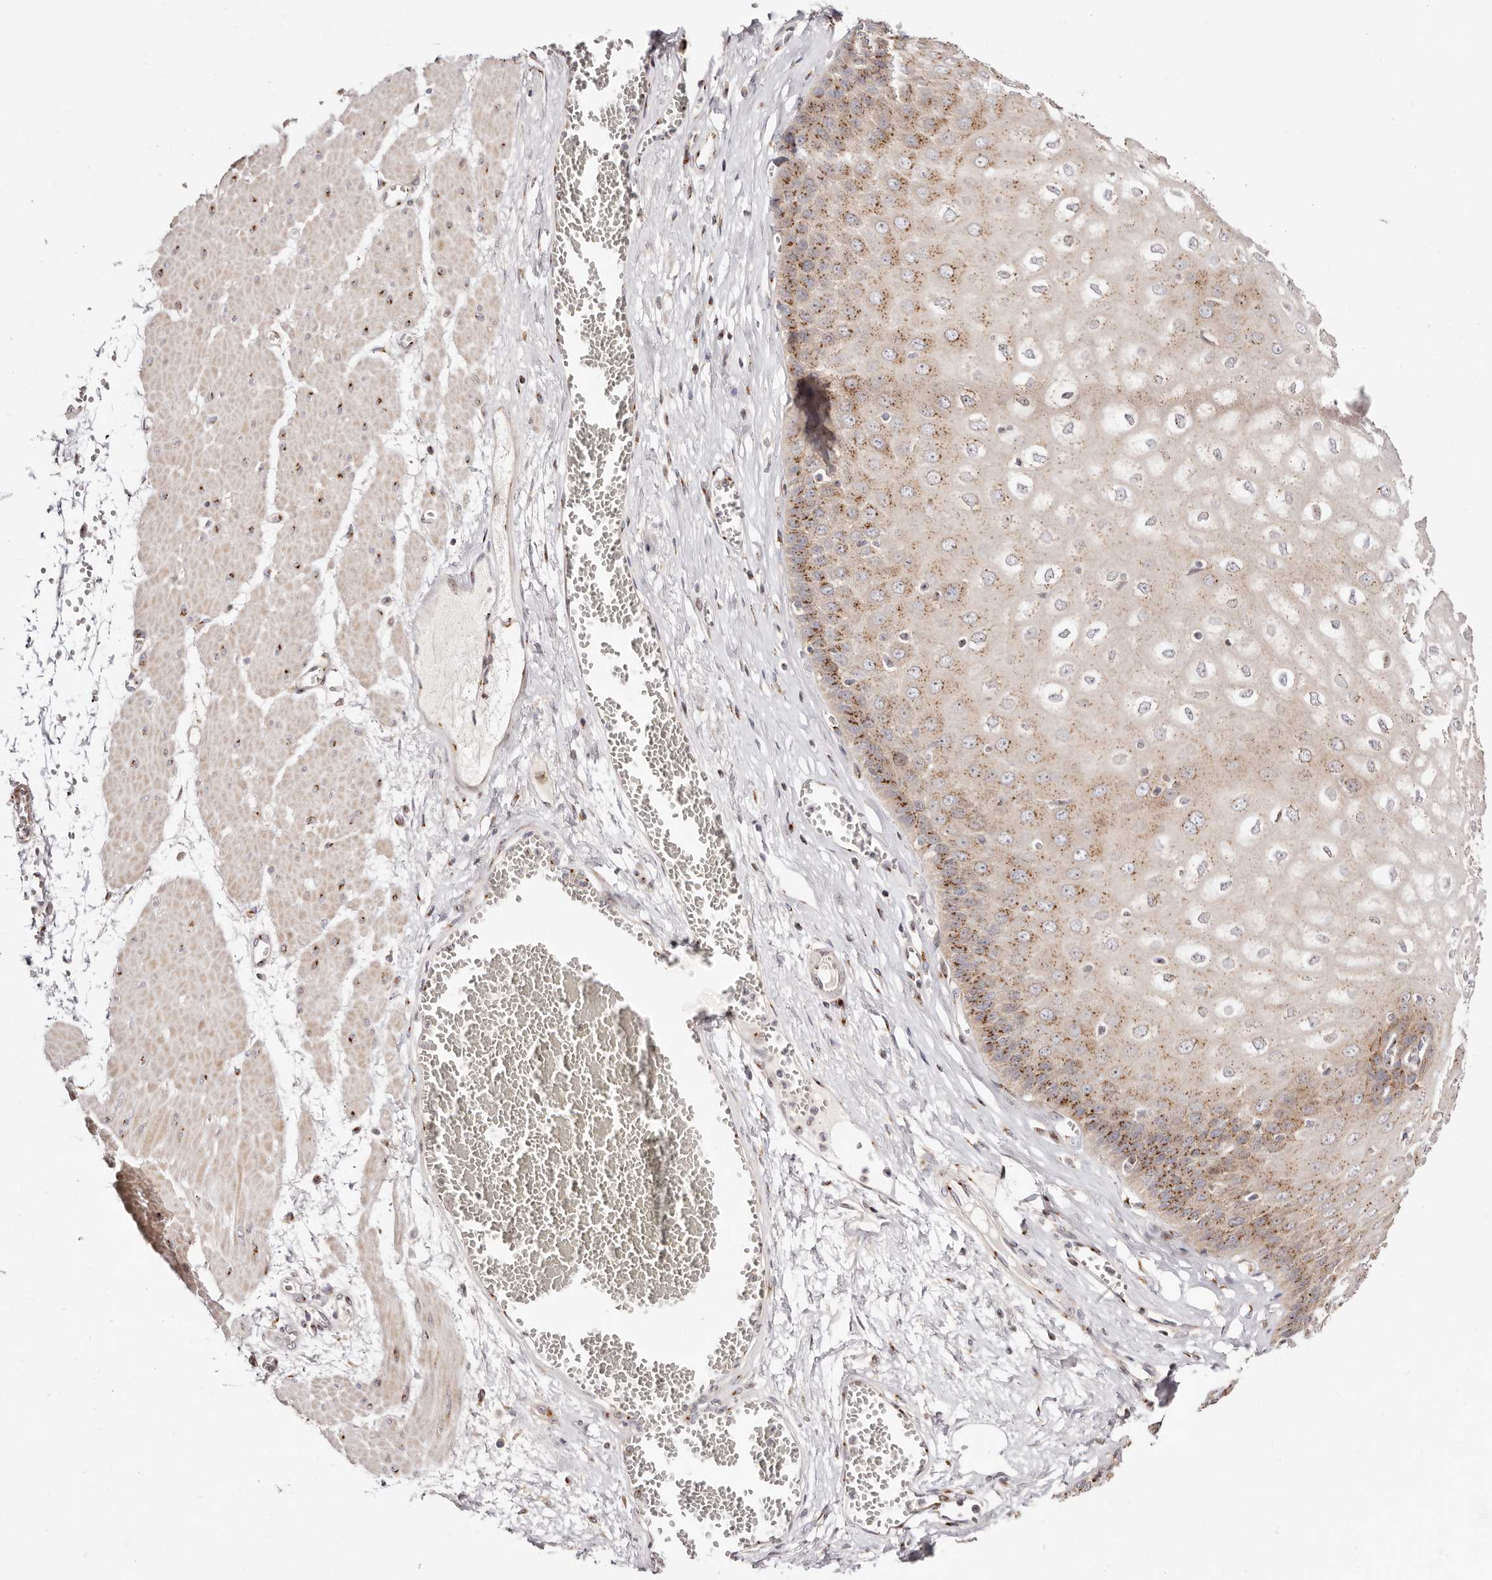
{"staining": {"intensity": "moderate", "quantity": "25%-75%", "location": "cytoplasmic/membranous"}, "tissue": "esophagus", "cell_type": "Squamous epithelial cells", "image_type": "normal", "snomed": [{"axis": "morphology", "description": "Normal tissue, NOS"}, {"axis": "topography", "description": "Esophagus"}], "caption": "Immunohistochemical staining of benign human esophagus reveals 25%-75% levels of moderate cytoplasmic/membranous protein expression in about 25%-75% of squamous epithelial cells.", "gene": "MAPK6", "patient": {"sex": "male", "age": 60}}